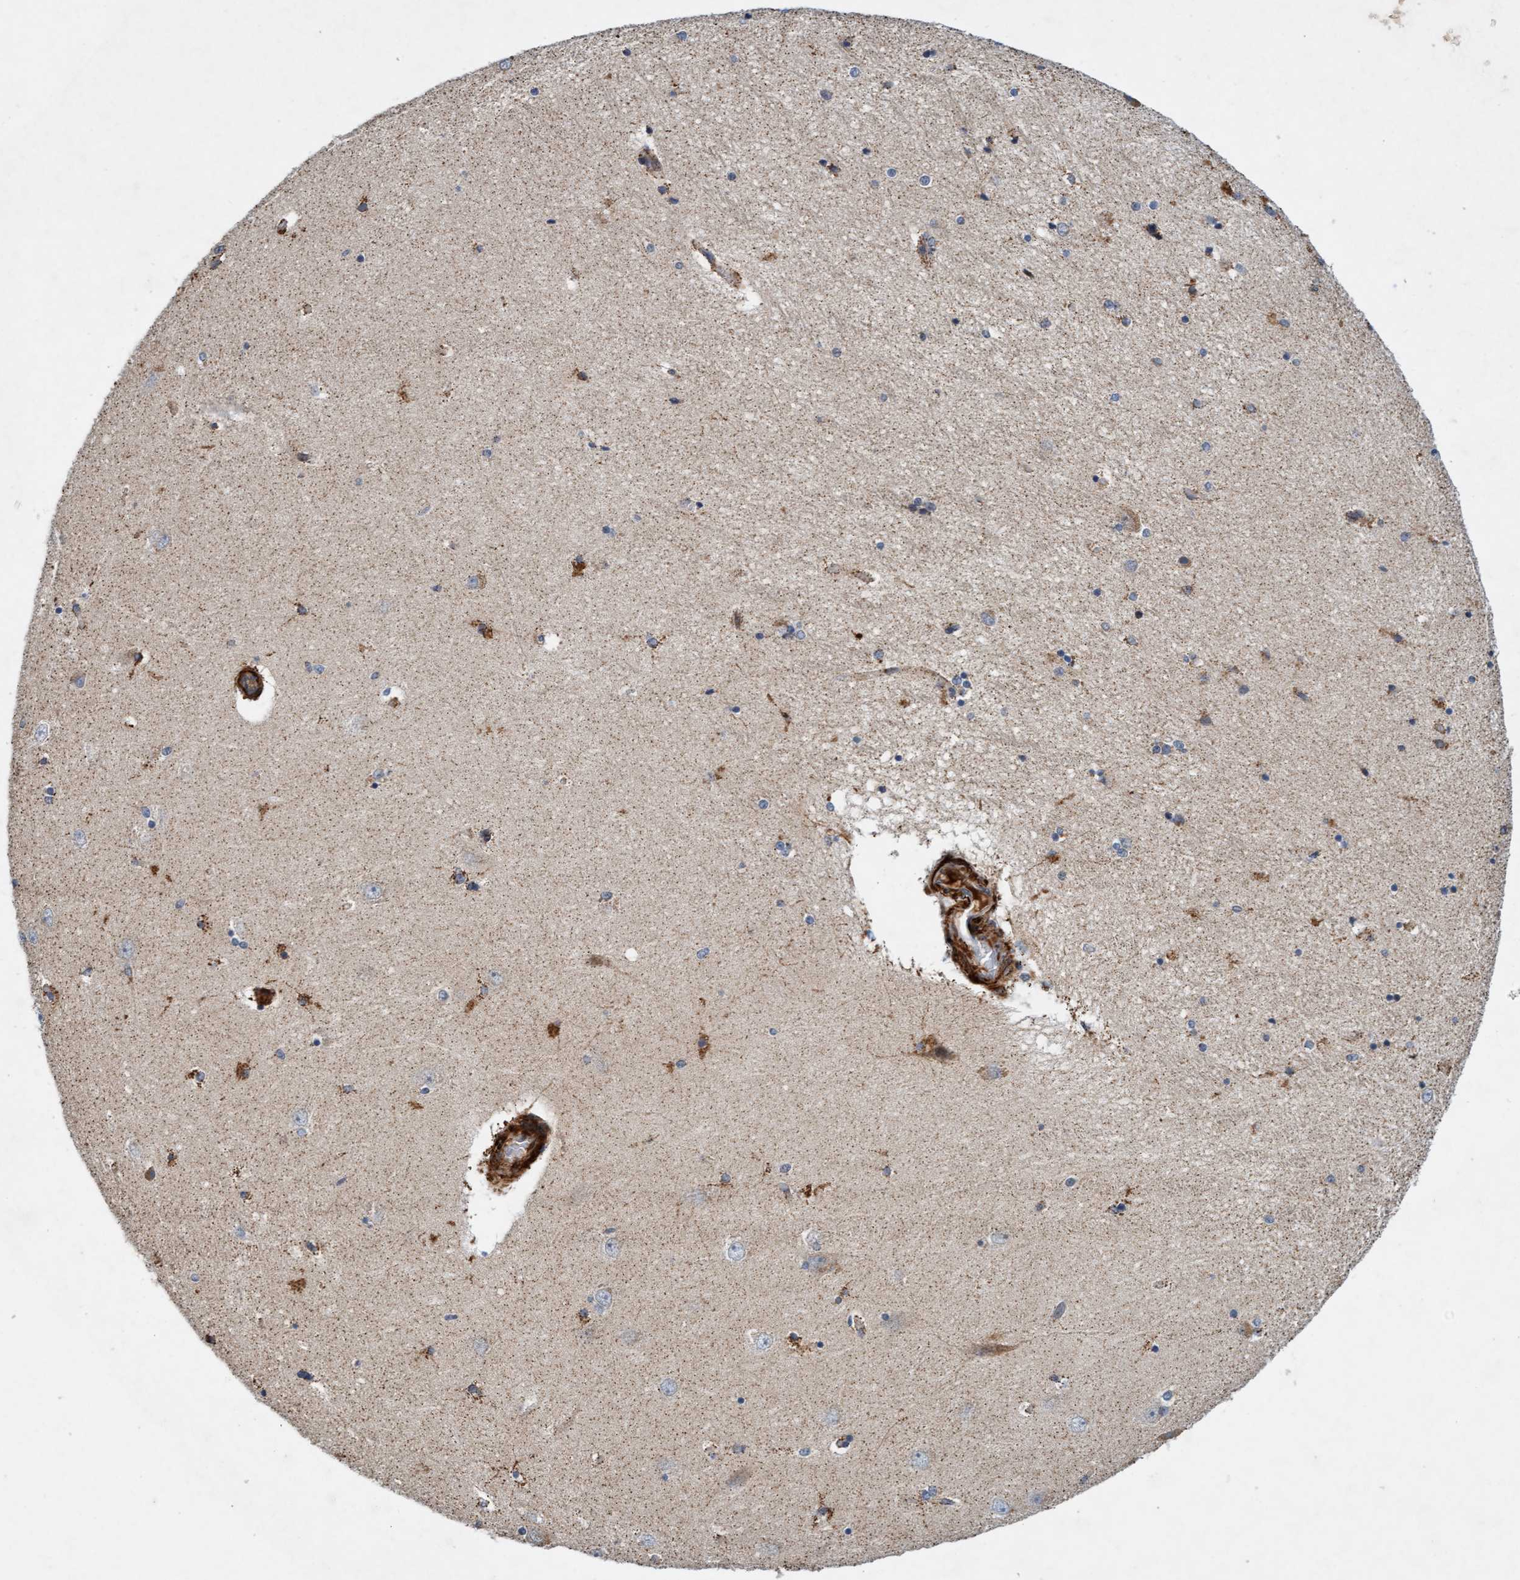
{"staining": {"intensity": "moderate", "quantity": "<25%", "location": "cytoplasmic/membranous"}, "tissue": "hippocampus", "cell_type": "Glial cells", "image_type": "normal", "snomed": [{"axis": "morphology", "description": "Normal tissue, NOS"}, {"axis": "topography", "description": "Hippocampus"}], "caption": "Hippocampus was stained to show a protein in brown. There is low levels of moderate cytoplasmic/membranous expression in approximately <25% of glial cells. (DAB (3,3'-diaminobenzidine) IHC, brown staining for protein, blue staining for nuclei).", "gene": "TMEM70", "patient": {"sex": "female", "age": 54}}